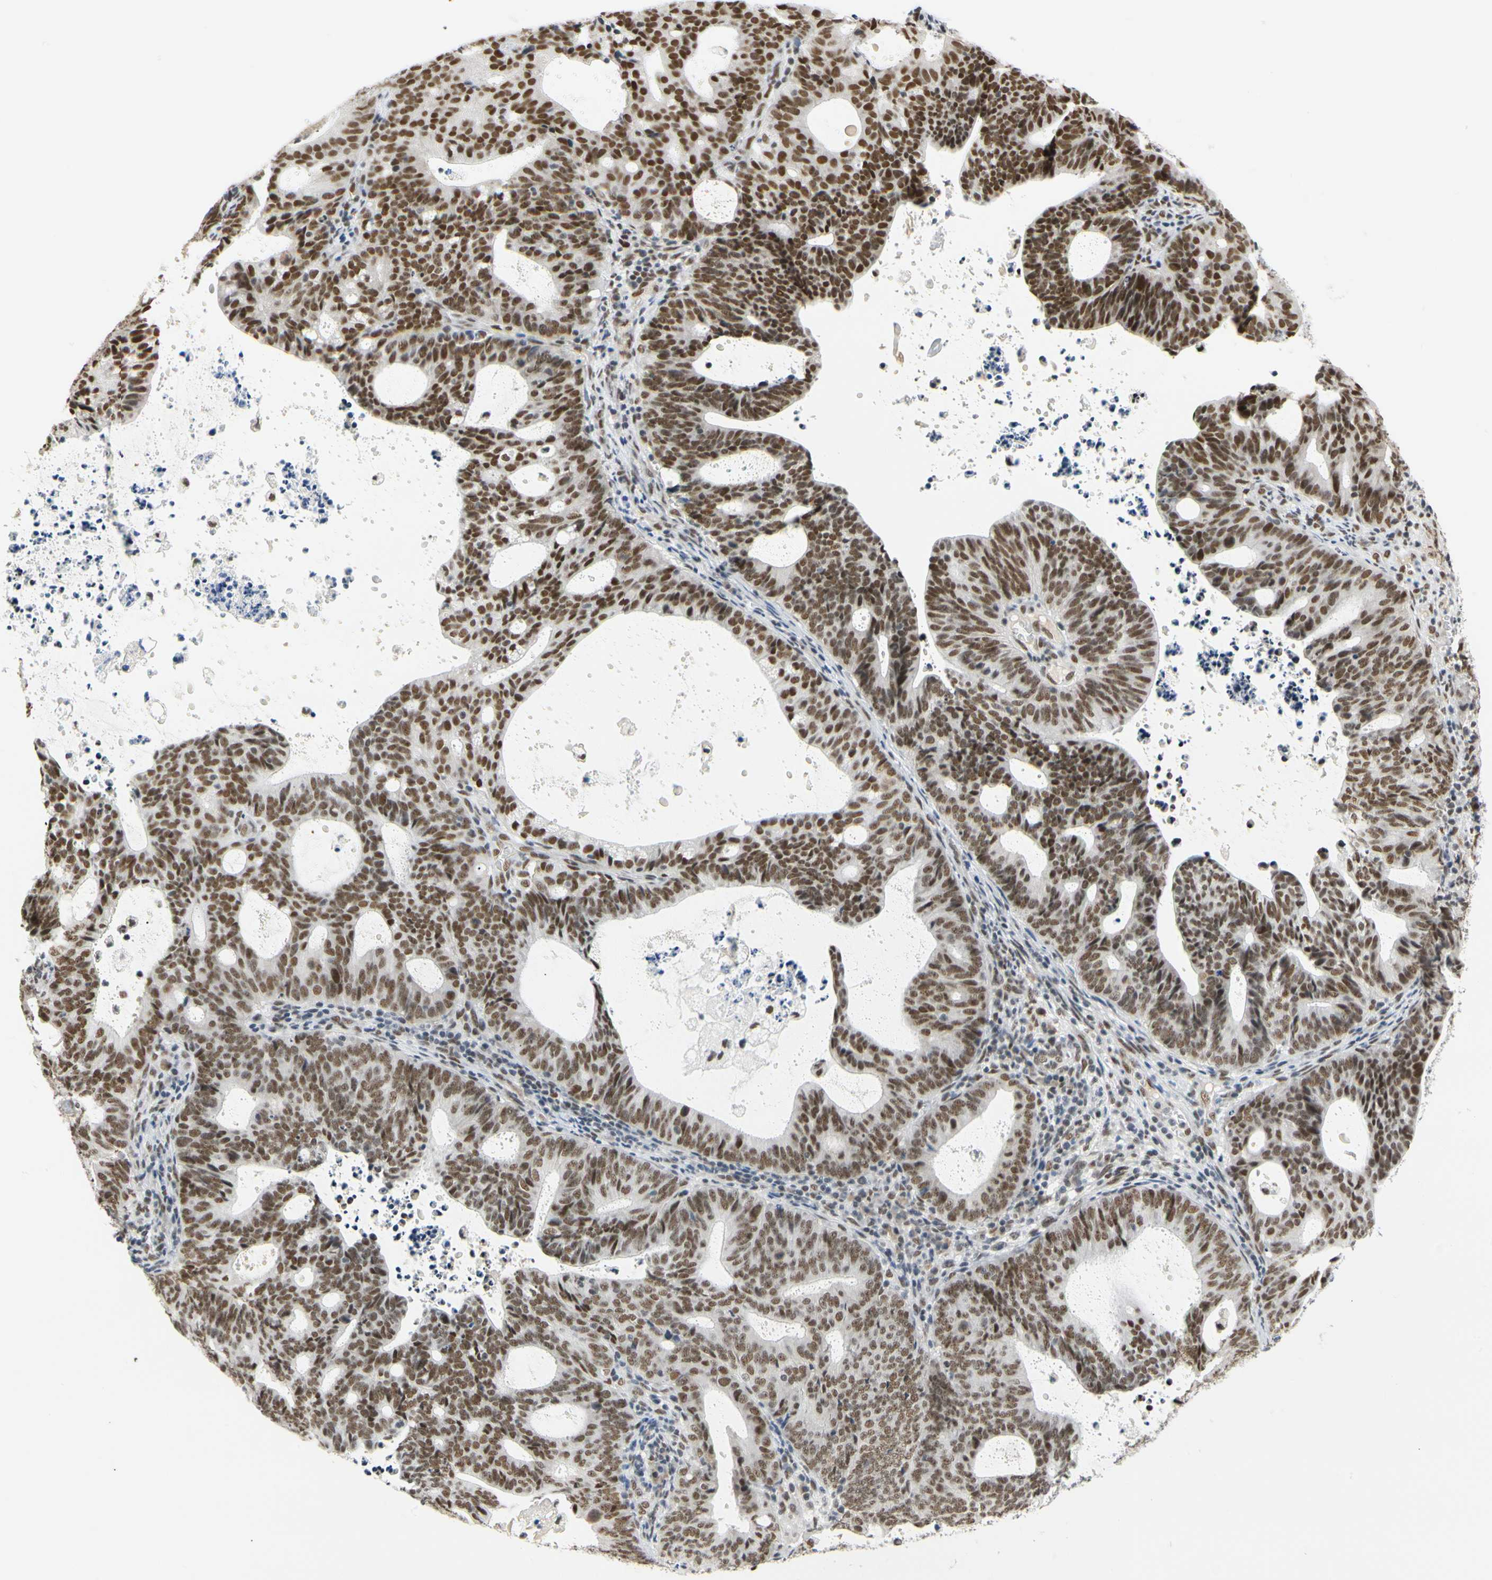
{"staining": {"intensity": "strong", "quantity": ">75%", "location": "nuclear"}, "tissue": "endometrial cancer", "cell_type": "Tumor cells", "image_type": "cancer", "snomed": [{"axis": "morphology", "description": "Adenocarcinoma, NOS"}, {"axis": "topography", "description": "Uterus"}], "caption": "A high-resolution histopathology image shows immunohistochemistry (IHC) staining of endometrial adenocarcinoma, which reveals strong nuclear positivity in about >75% of tumor cells.", "gene": "ZSCAN16", "patient": {"sex": "female", "age": 83}}